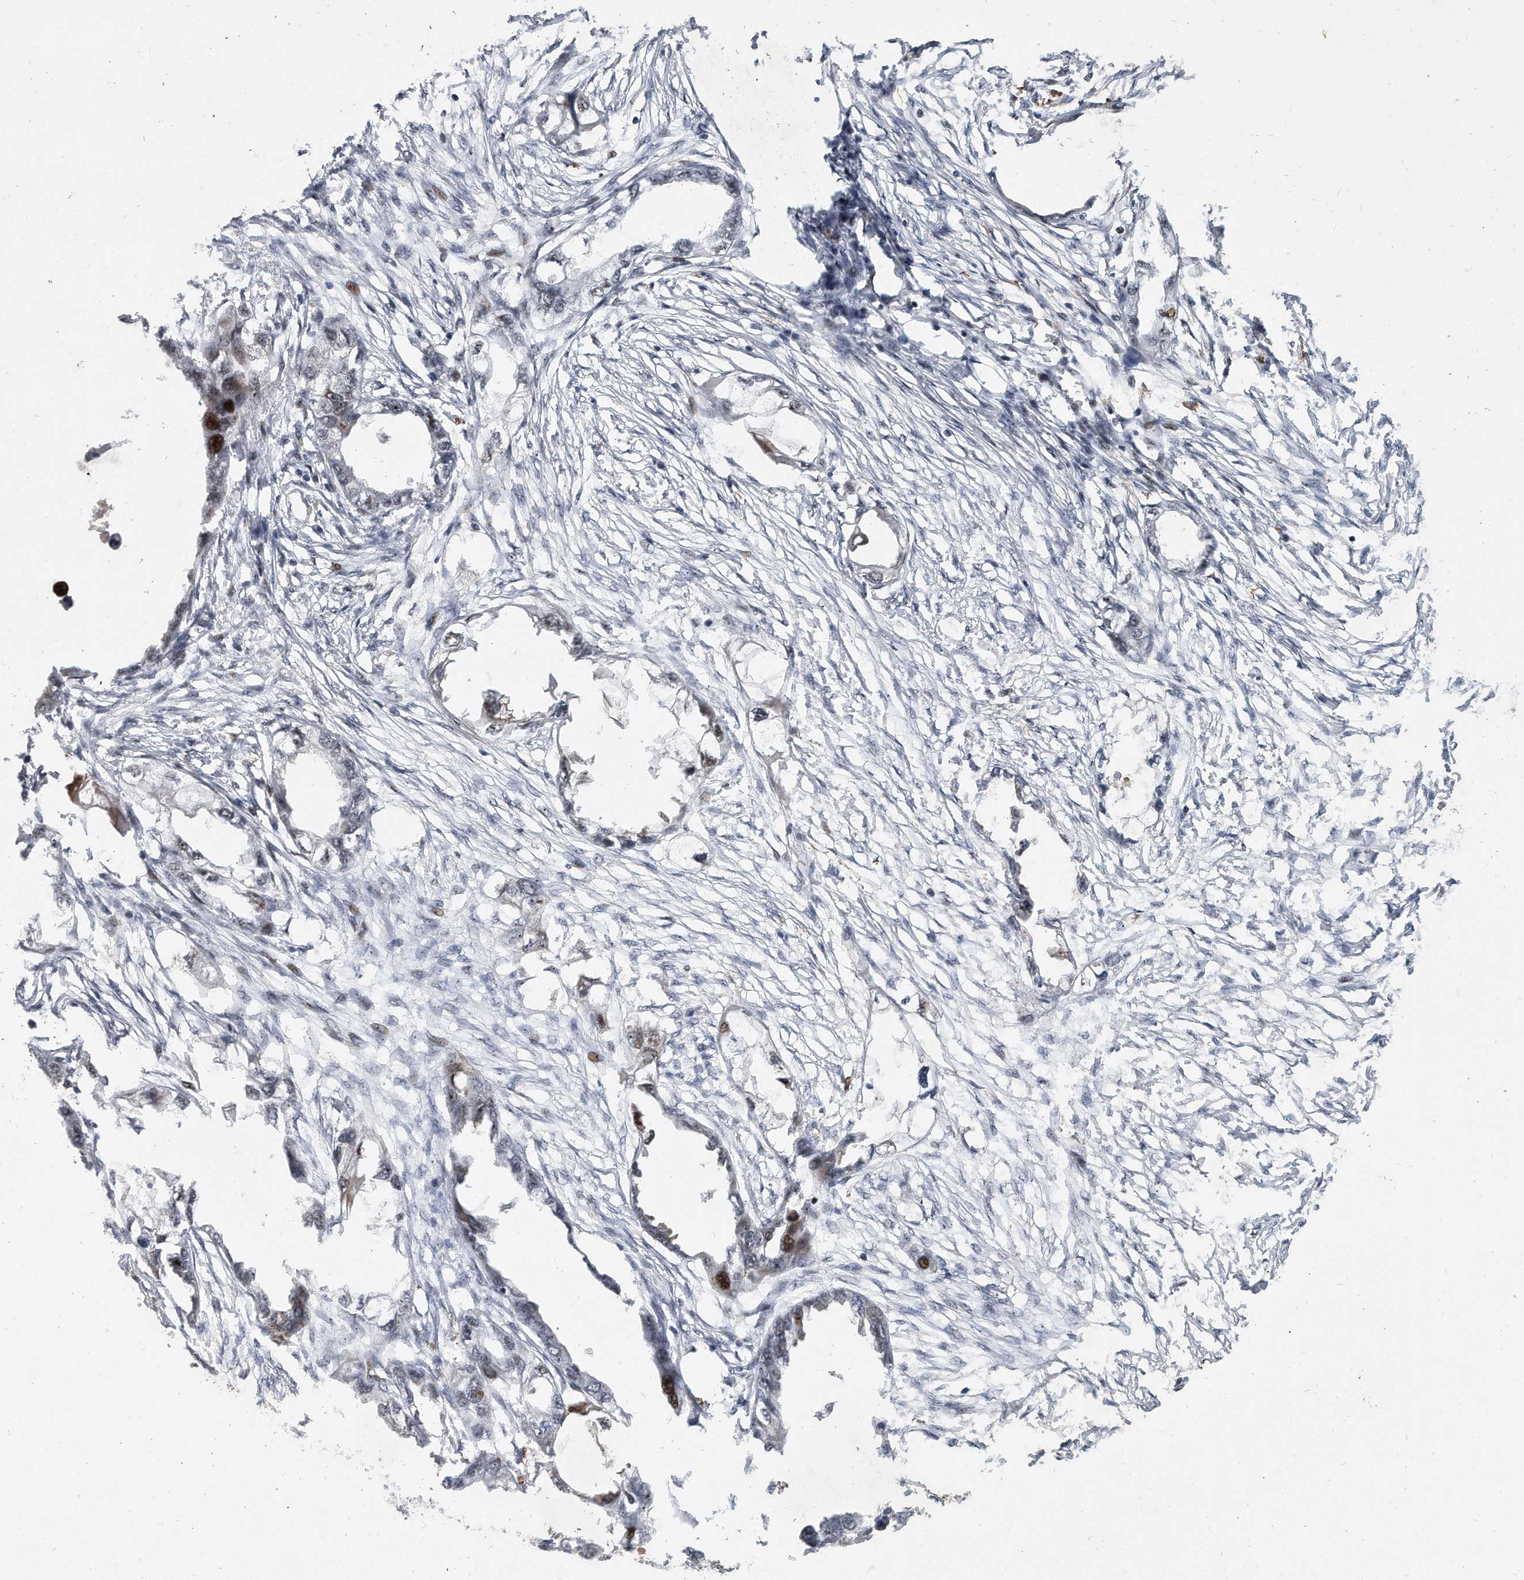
{"staining": {"intensity": "negative", "quantity": "none", "location": "none"}, "tissue": "endometrial cancer", "cell_type": "Tumor cells", "image_type": "cancer", "snomed": [{"axis": "morphology", "description": "Adenocarcinoma, NOS"}, {"axis": "morphology", "description": "Adenocarcinoma, metastatic, NOS"}, {"axis": "topography", "description": "Adipose tissue"}, {"axis": "topography", "description": "Endometrium"}], "caption": "An image of human endometrial cancer is negative for staining in tumor cells.", "gene": "PGBD2", "patient": {"sex": "female", "age": 67}}